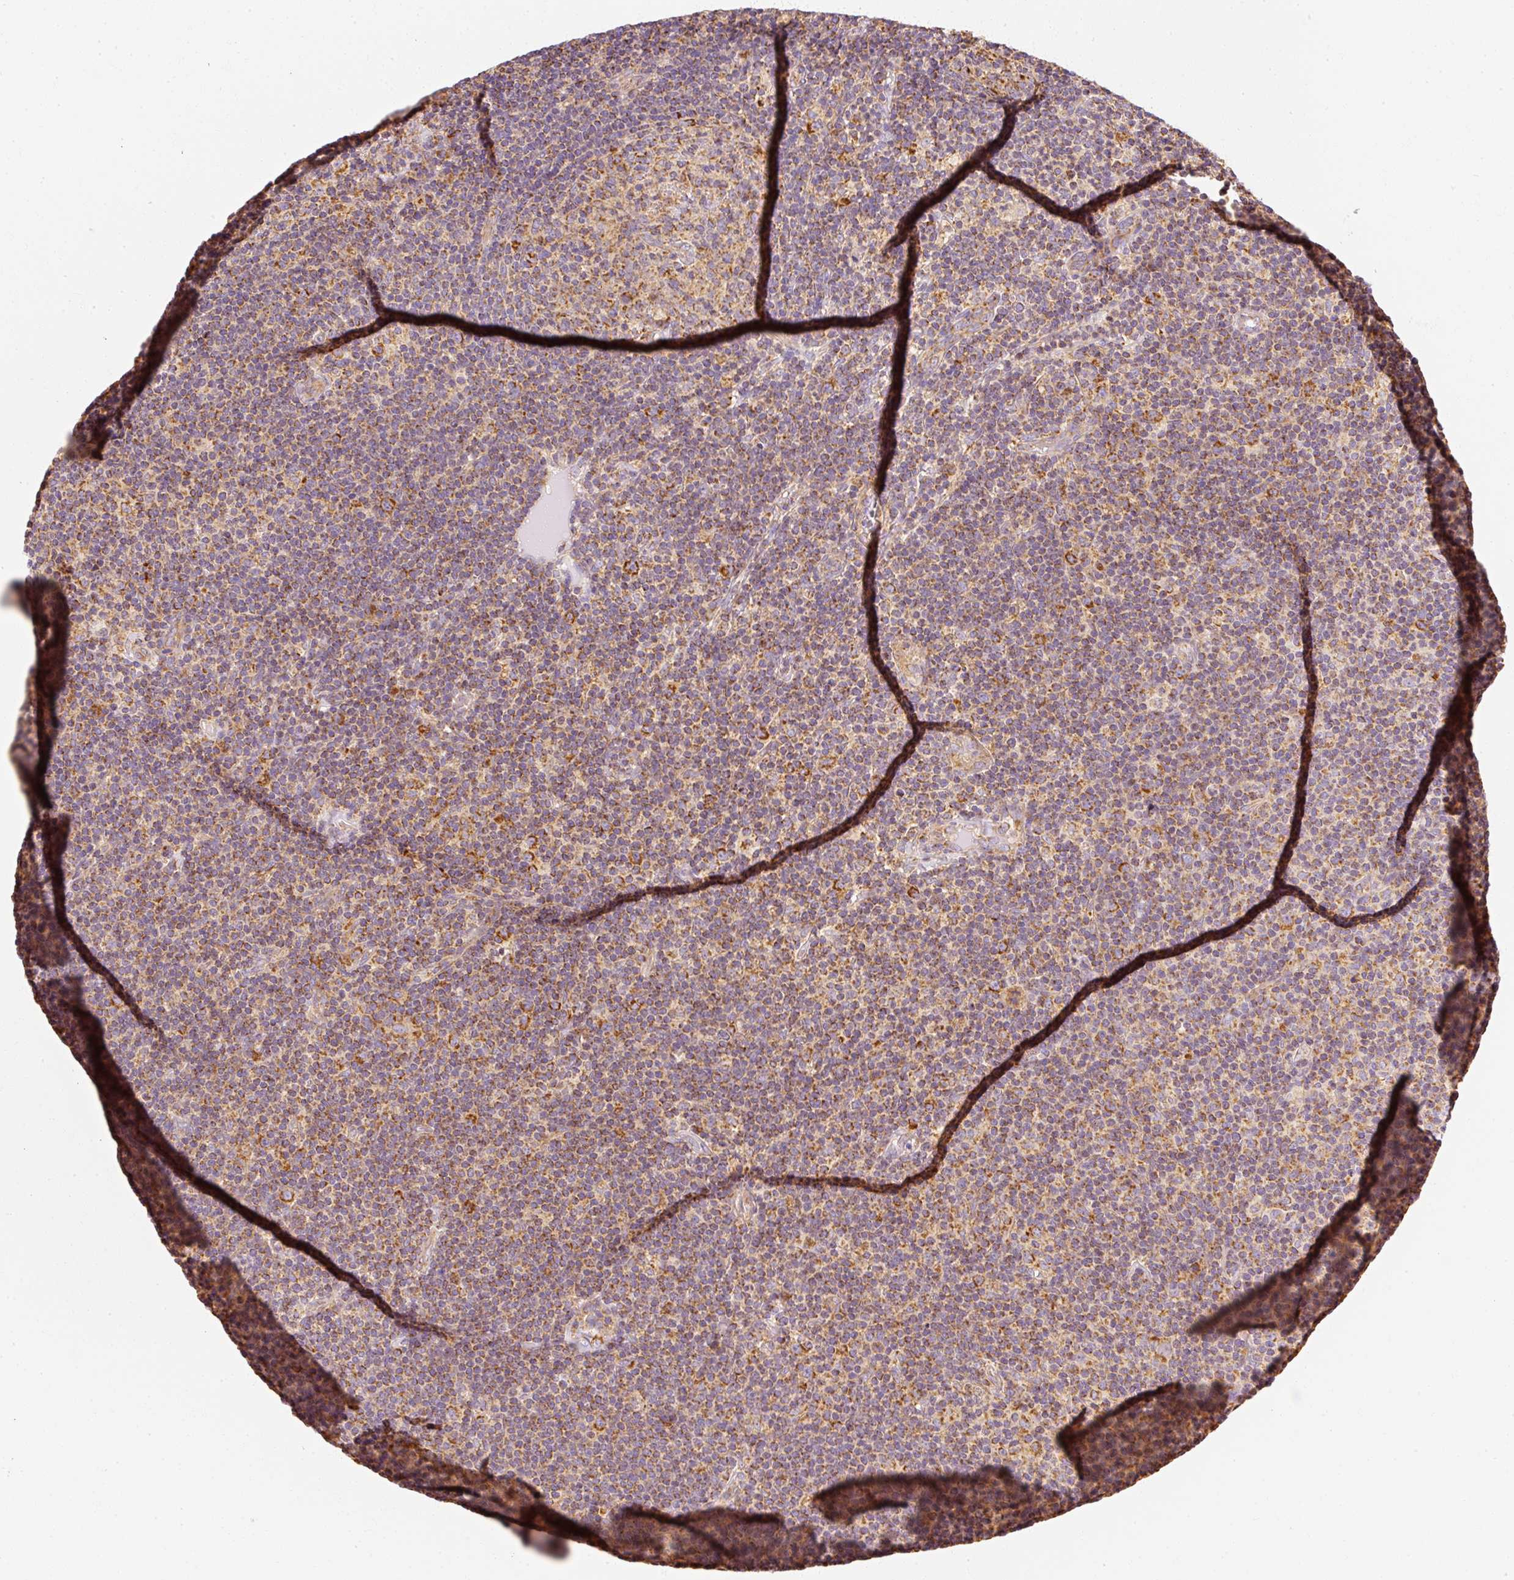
{"staining": {"intensity": "moderate", "quantity": "25%-75%", "location": "cytoplasmic/membranous"}, "tissue": "lymphoma", "cell_type": "Tumor cells", "image_type": "cancer", "snomed": [{"axis": "morphology", "description": "Hodgkin's disease, NOS"}, {"axis": "topography", "description": "Lymph node"}], "caption": "Immunohistochemistry (DAB) staining of Hodgkin's disease demonstrates moderate cytoplasmic/membranous protein expression in about 25%-75% of tumor cells.", "gene": "TOMM40", "patient": {"sex": "female", "age": 57}}